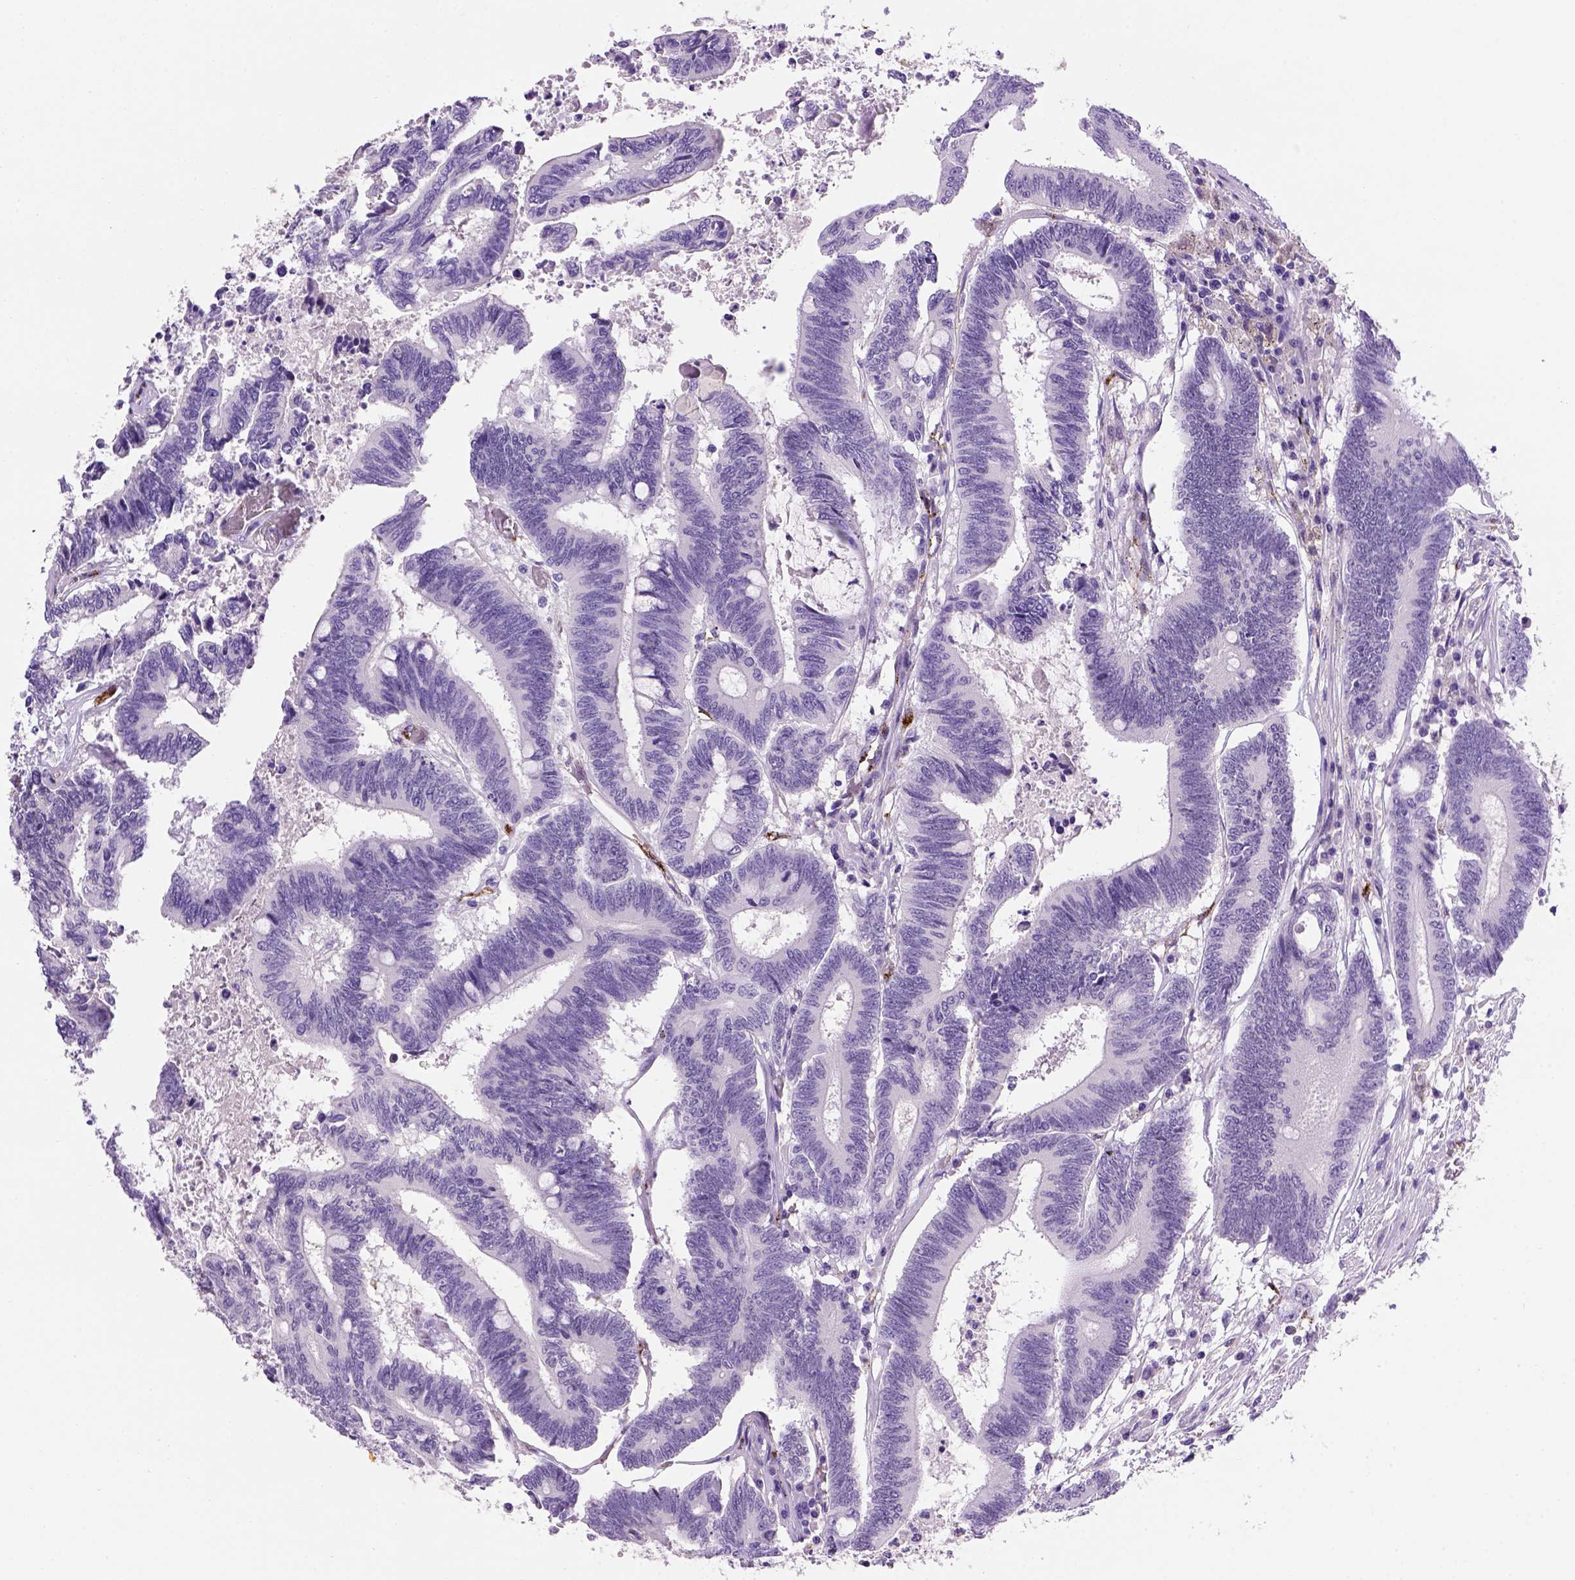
{"staining": {"intensity": "negative", "quantity": "none", "location": "none"}, "tissue": "colorectal cancer", "cell_type": "Tumor cells", "image_type": "cancer", "snomed": [{"axis": "morphology", "description": "Adenocarcinoma, NOS"}, {"axis": "topography", "description": "Rectum"}], "caption": "Adenocarcinoma (colorectal) stained for a protein using immunohistochemistry displays no staining tumor cells.", "gene": "VWF", "patient": {"sex": "male", "age": 54}}